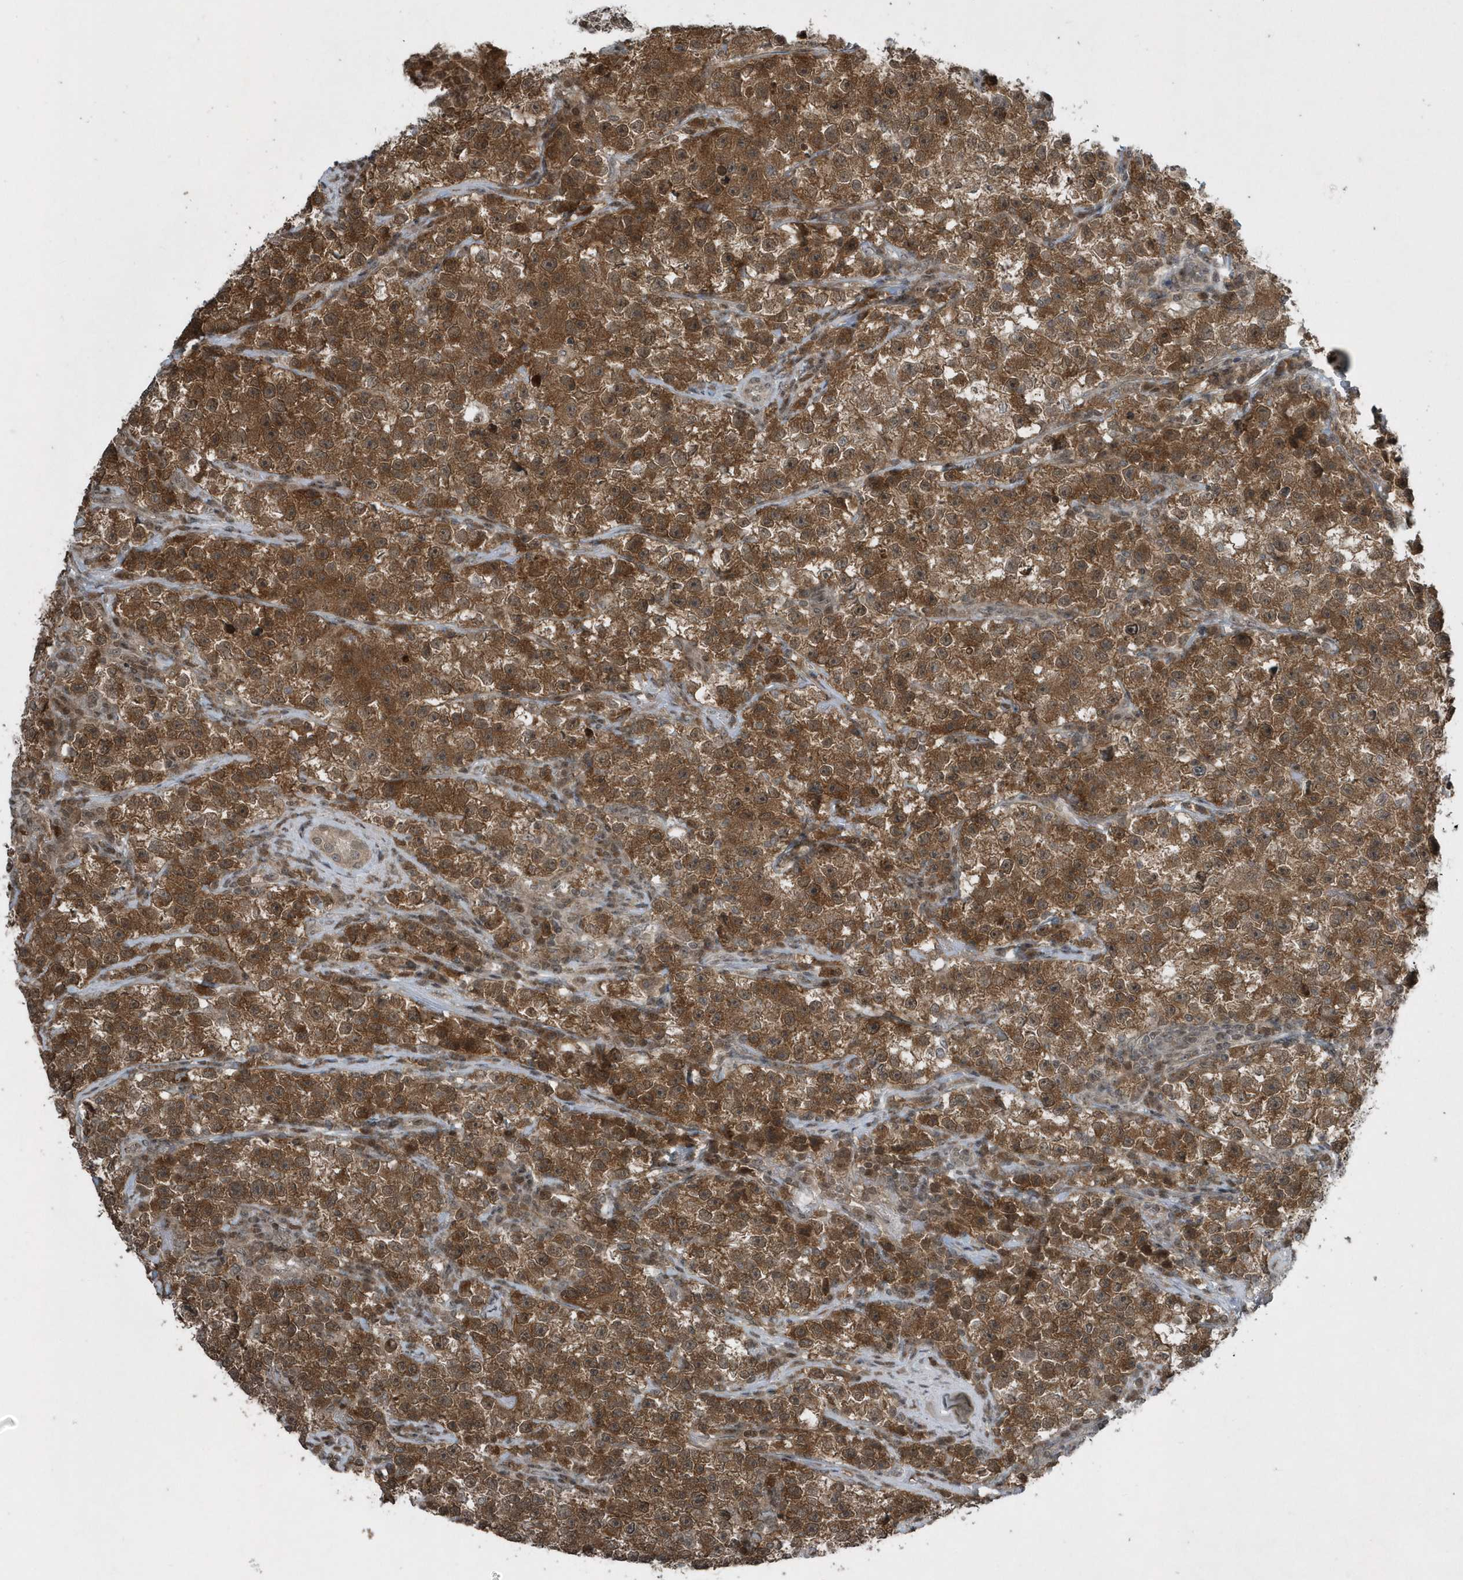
{"staining": {"intensity": "strong", "quantity": ">75%", "location": "cytoplasmic/membranous"}, "tissue": "testis cancer", "cell_type": "Tumor cells", "image_type": "cancer", "snomed": [{"axis": "morphology", "description": "Seminoma, NOS"}, {"axis": "topography", "description": "Testis"}], "caption": "Testis seminoma stained with immunohistochemistry shows strong cytoplasmic/membranous expression in about >75% of tumor cells.", "gene": "EIF2B1", "patient": {"sex": "male", "age": 22}}